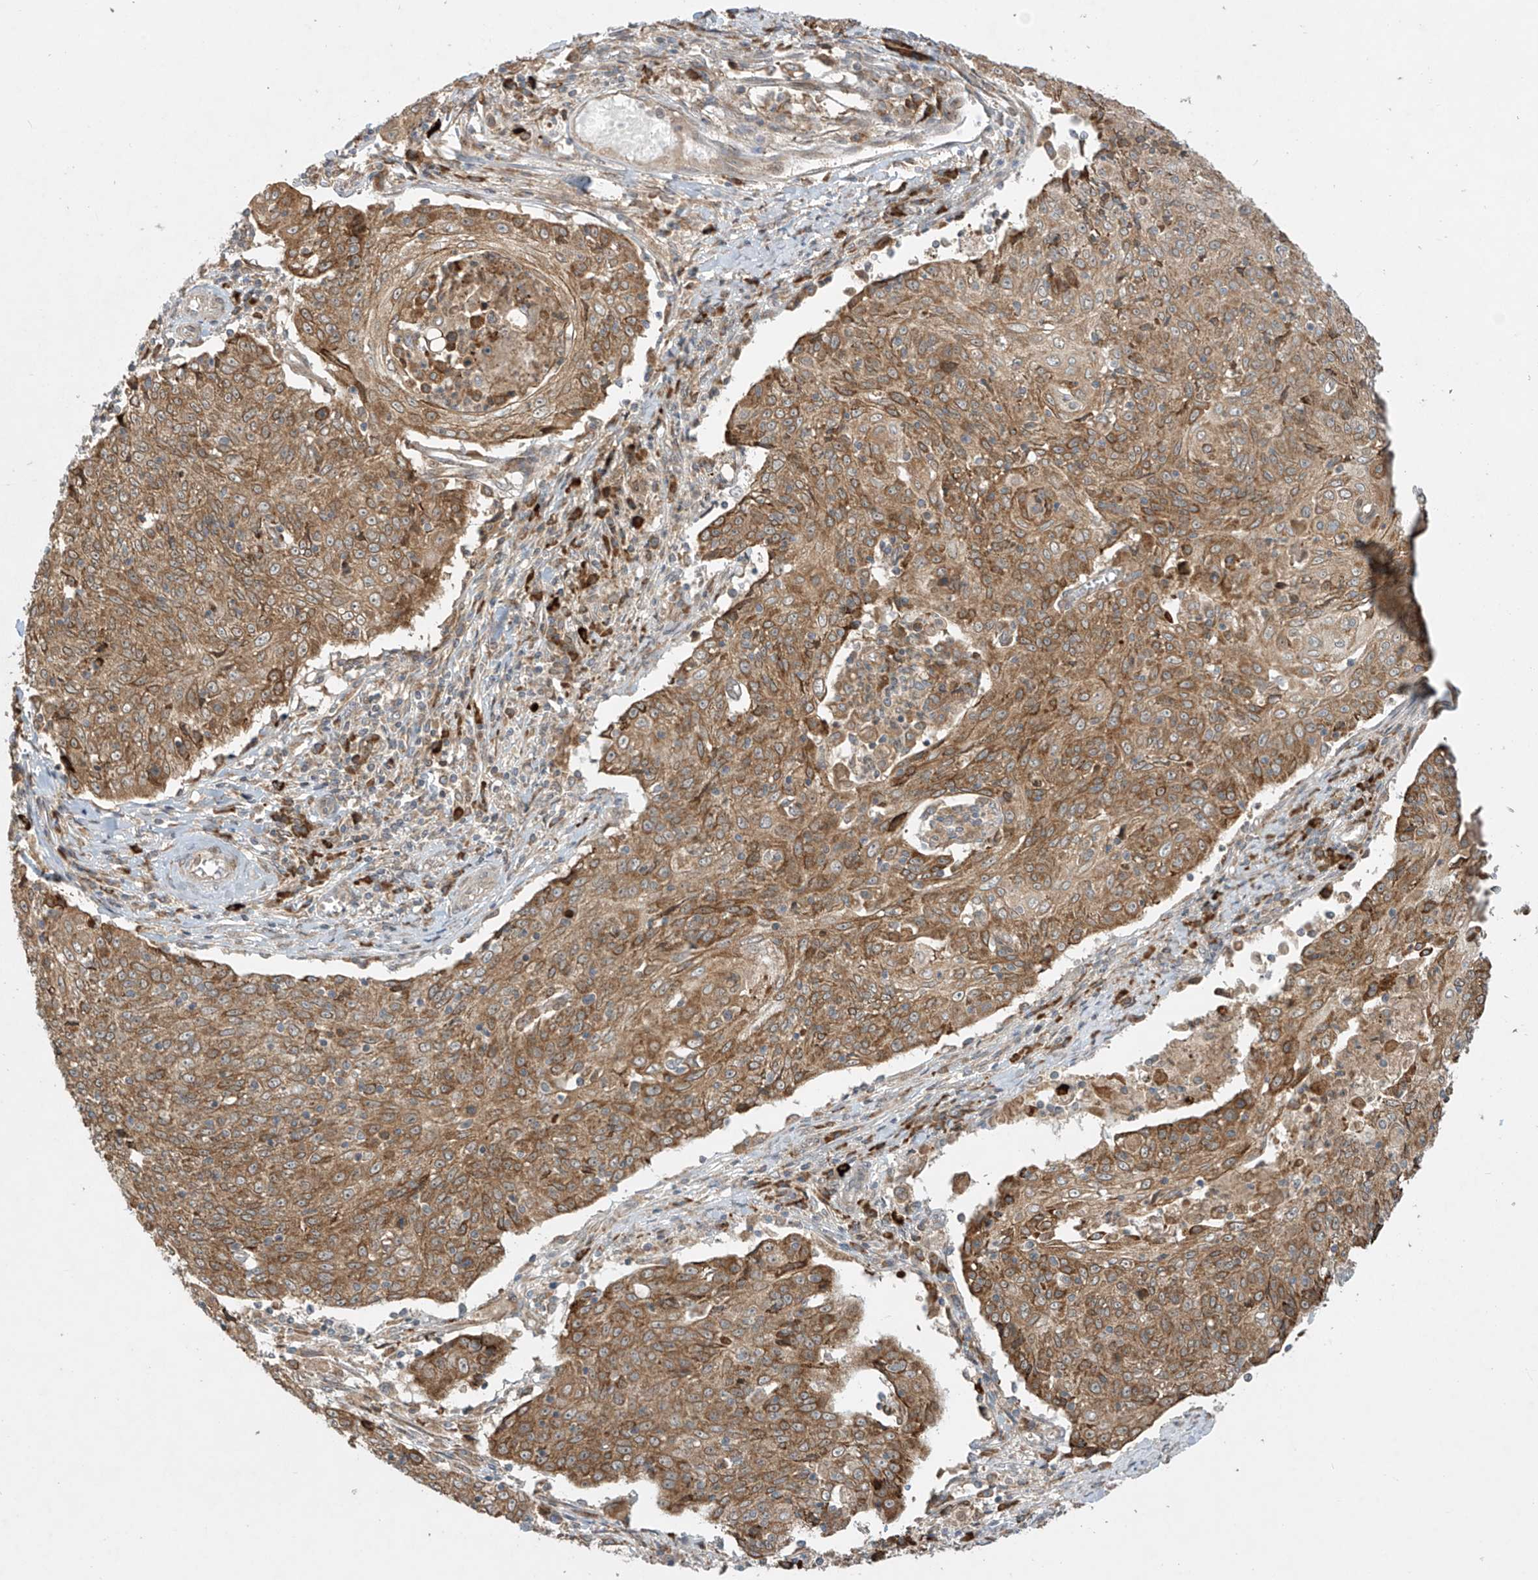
{"staining": {"intensity": "moderate", "quantity": ">75%", "location": "cytoplasmic/membranous"}, "tissue": "cervical cancer", "cell_type": "Tumor cells", "image_type": "cancer", "snomed": [{"axis": "morphology", "description": "Squamous cell carcinoma, NOS"}, {"axis": "topography", "description": "Cervix"}], "caption": "Human cervical squamous cell carcinoma stained with a protein marker demonstrates moderate staining in tumor cells.", "gene": "PPAT", "patient": {"sex": "female", "age": 48}}